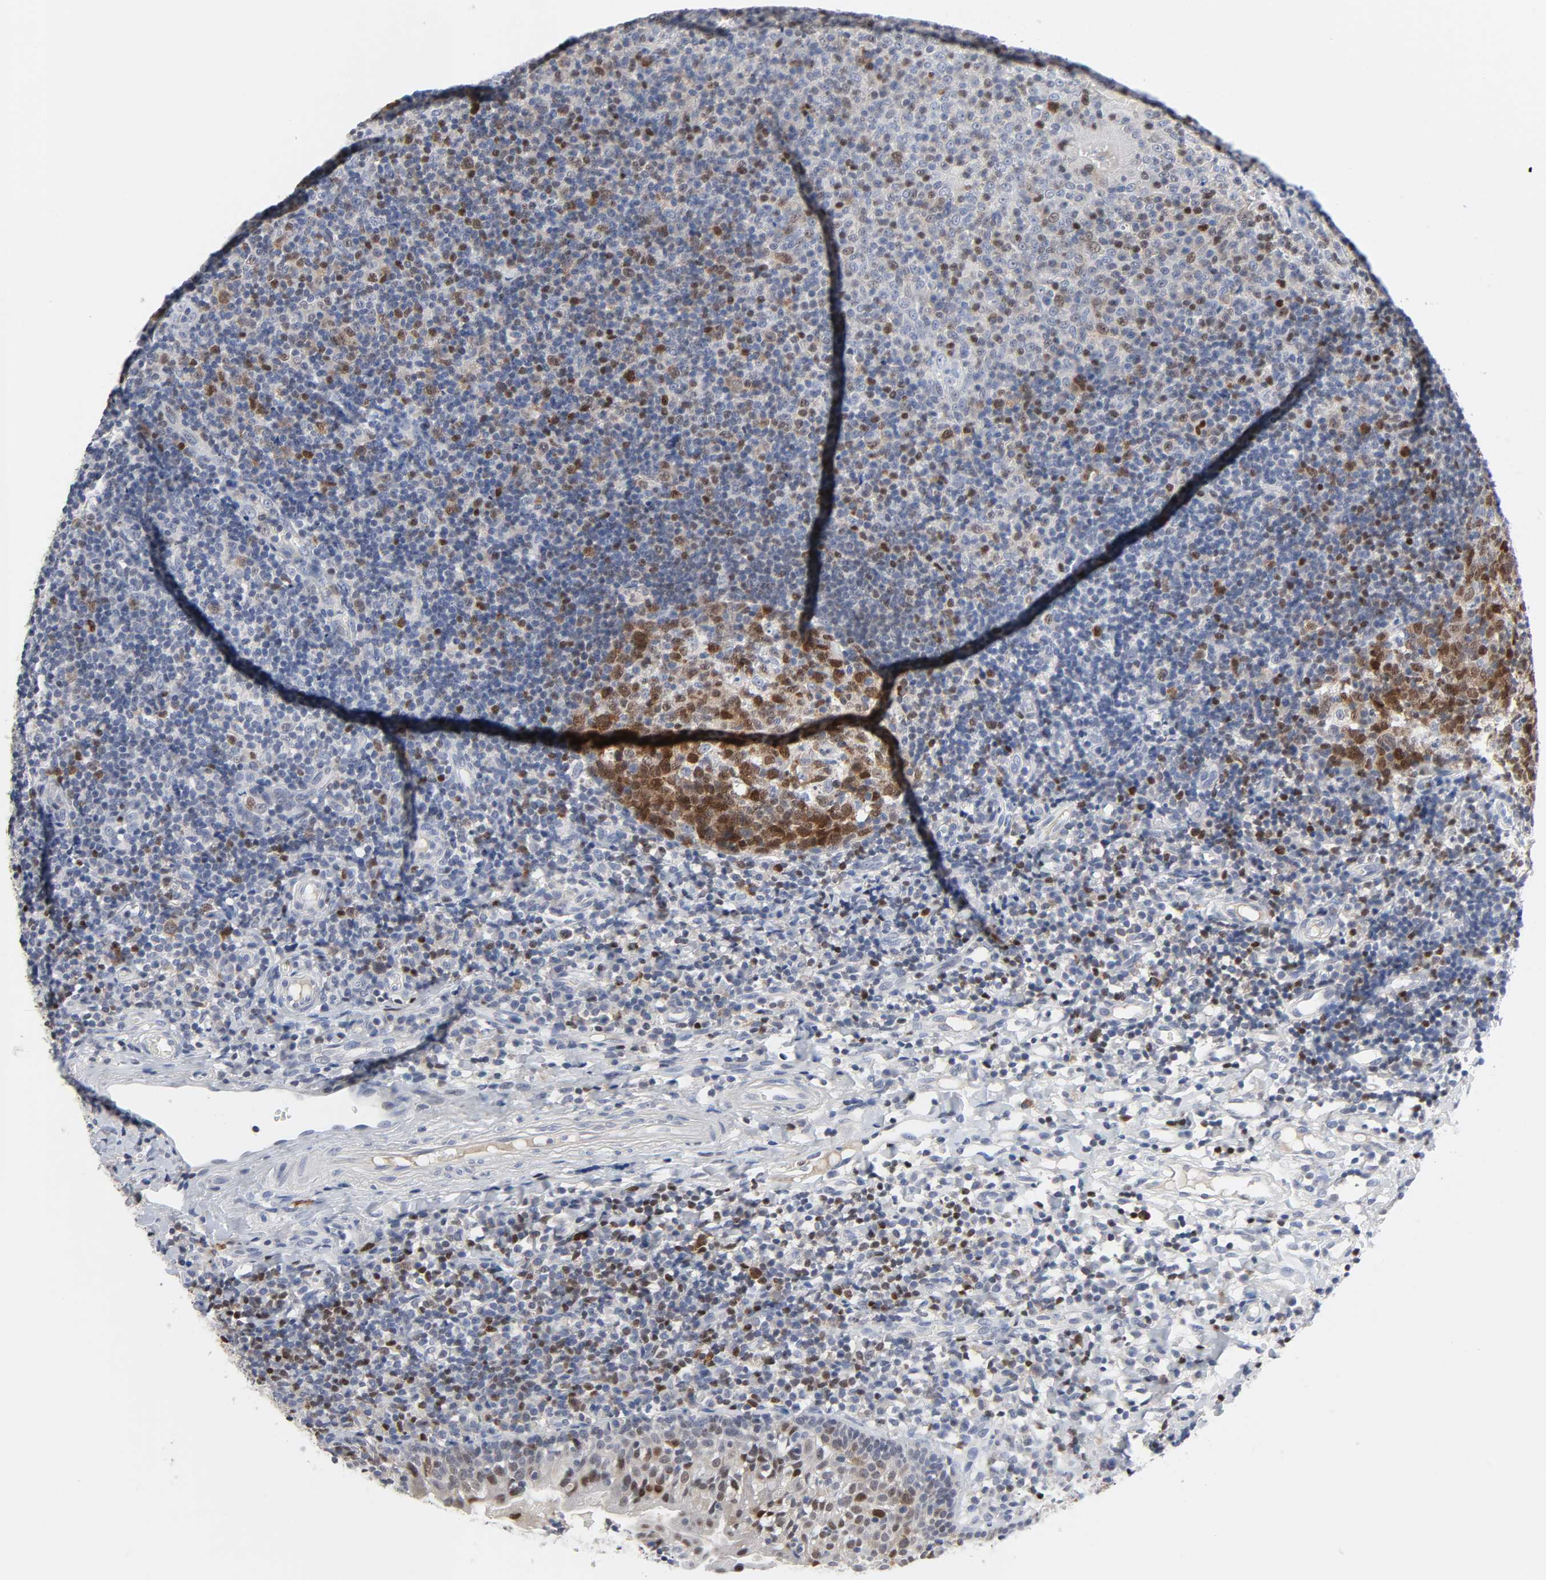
{"staining": {"intensity": "moderate", "quantity": "25%-75%", "location": "cytoplasmic/membranous,nuclear"}, "tissue": "tonsil", "cell_type": "Germinal center cells", "image_type": "normal", "snomed": [{"axis": "morphology", "description": "Normal tissue, NOS"}, {"axis": "topography", "description": "Tonsil"}], "caption": "This micrograph shows benign tonsil stained with IHC to label a protein in brown. The cytoplasmic/membranous,nuclear of germinal center cells show moderate positivity for the protein. Nuclei are counter-stained blue.", "gene": "WEE1", "patient": {"sex": "female", "age": 40}}